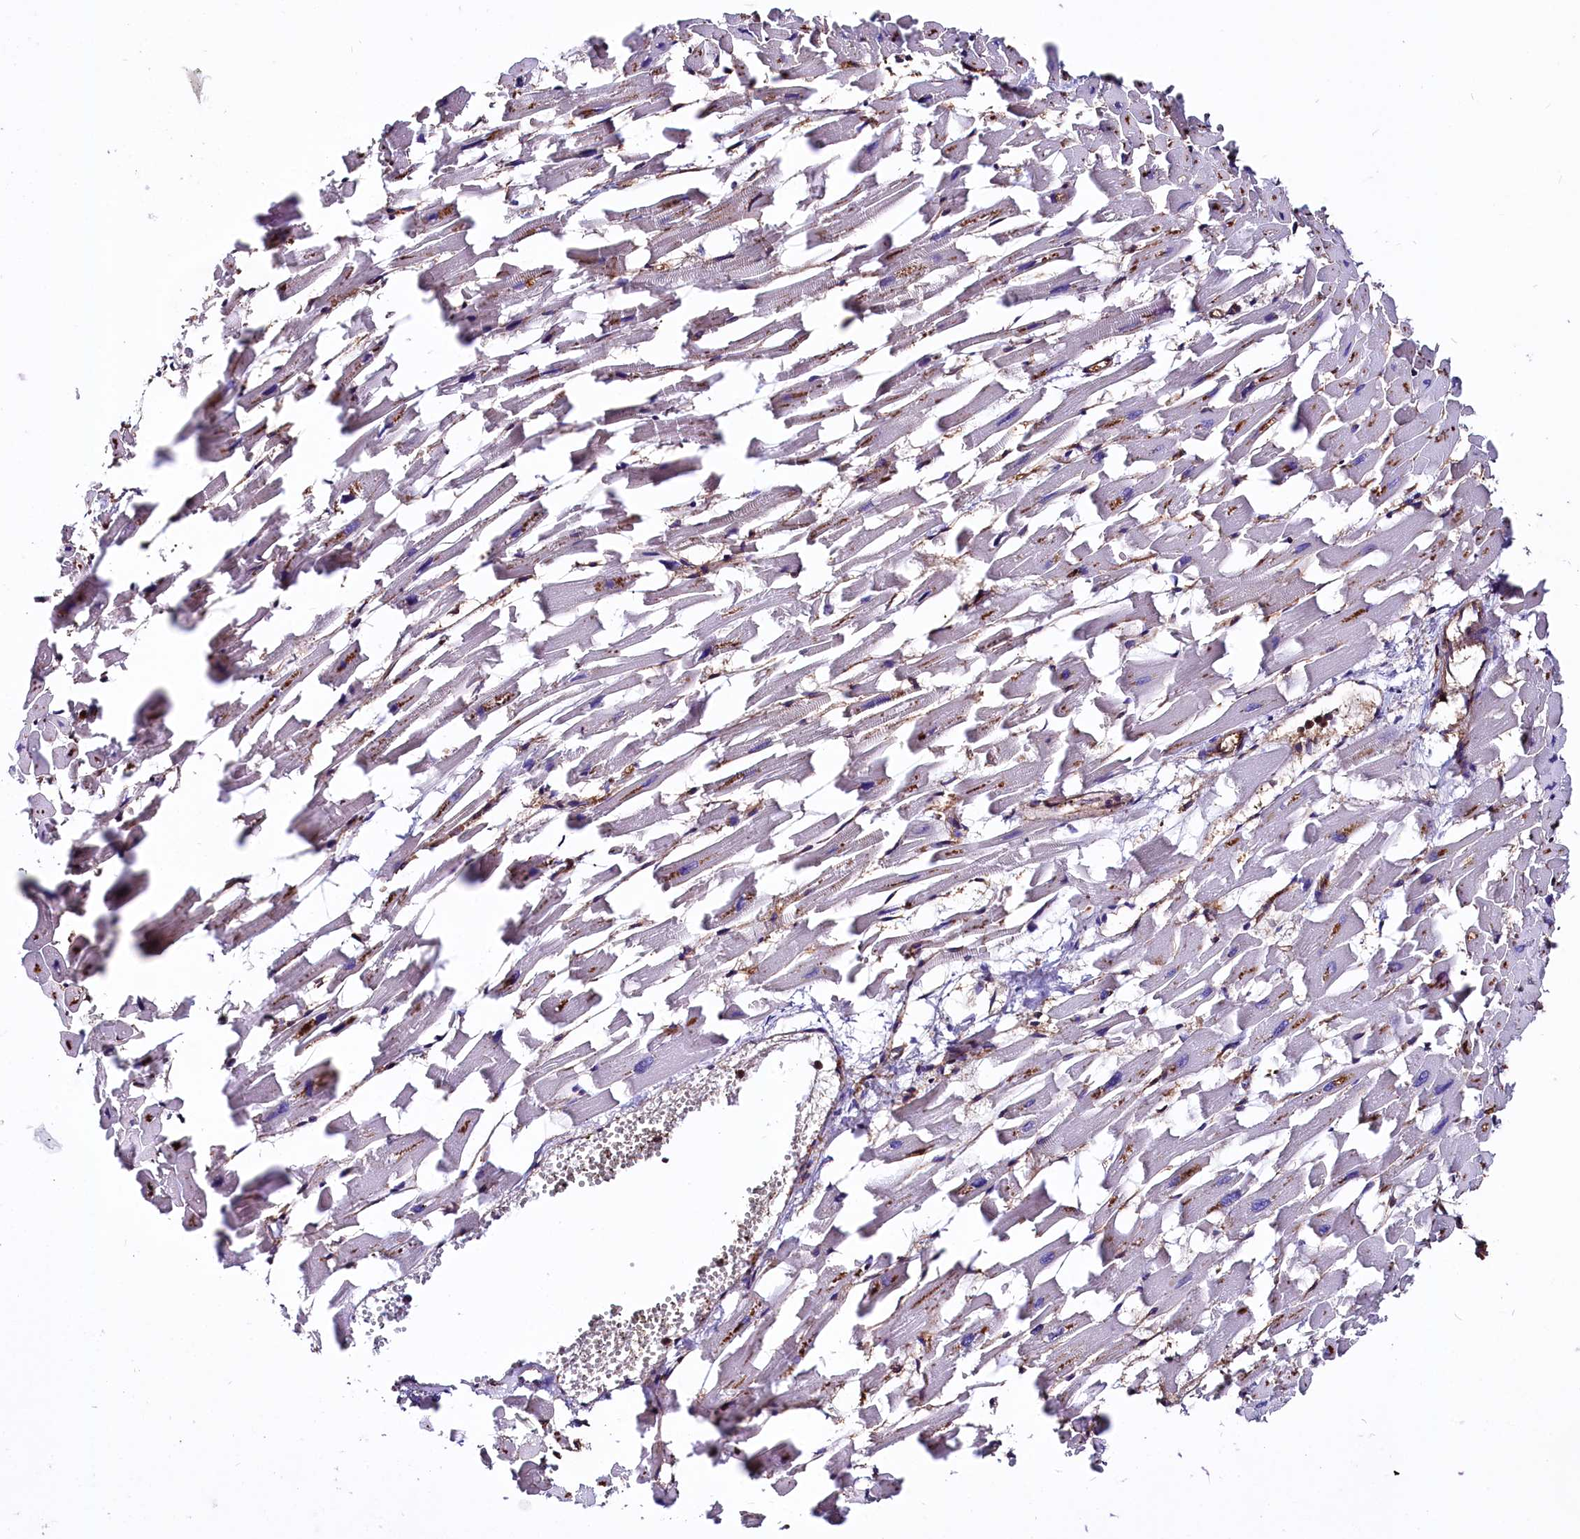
{"staining": {"intensity": "negative", "quantity": "none", "location": "none"}, "tissue": "heart muscle", "cell_type": "Cardiomyocytes", "image_type": "normal", "snomed": [{"axis": "morphology", "description": "Normal tissue, NOS"}, {"axis": "topography", "description": "Heart"}], "caption": "This micrograph is of normal heart muscle stained with immunohistochemistry to label a protein in brown with the nuclei are counter-stained blue. There is no positivity in cardiomyocytes. (Stains: DAB (3,3'-diaminobenzidine) IHC with hematoxylin counter stain, Microscopy: brightfield microscopy at high magnification).", "gene": "ANO6", "patient": {"sex": "female", "age": 64}}